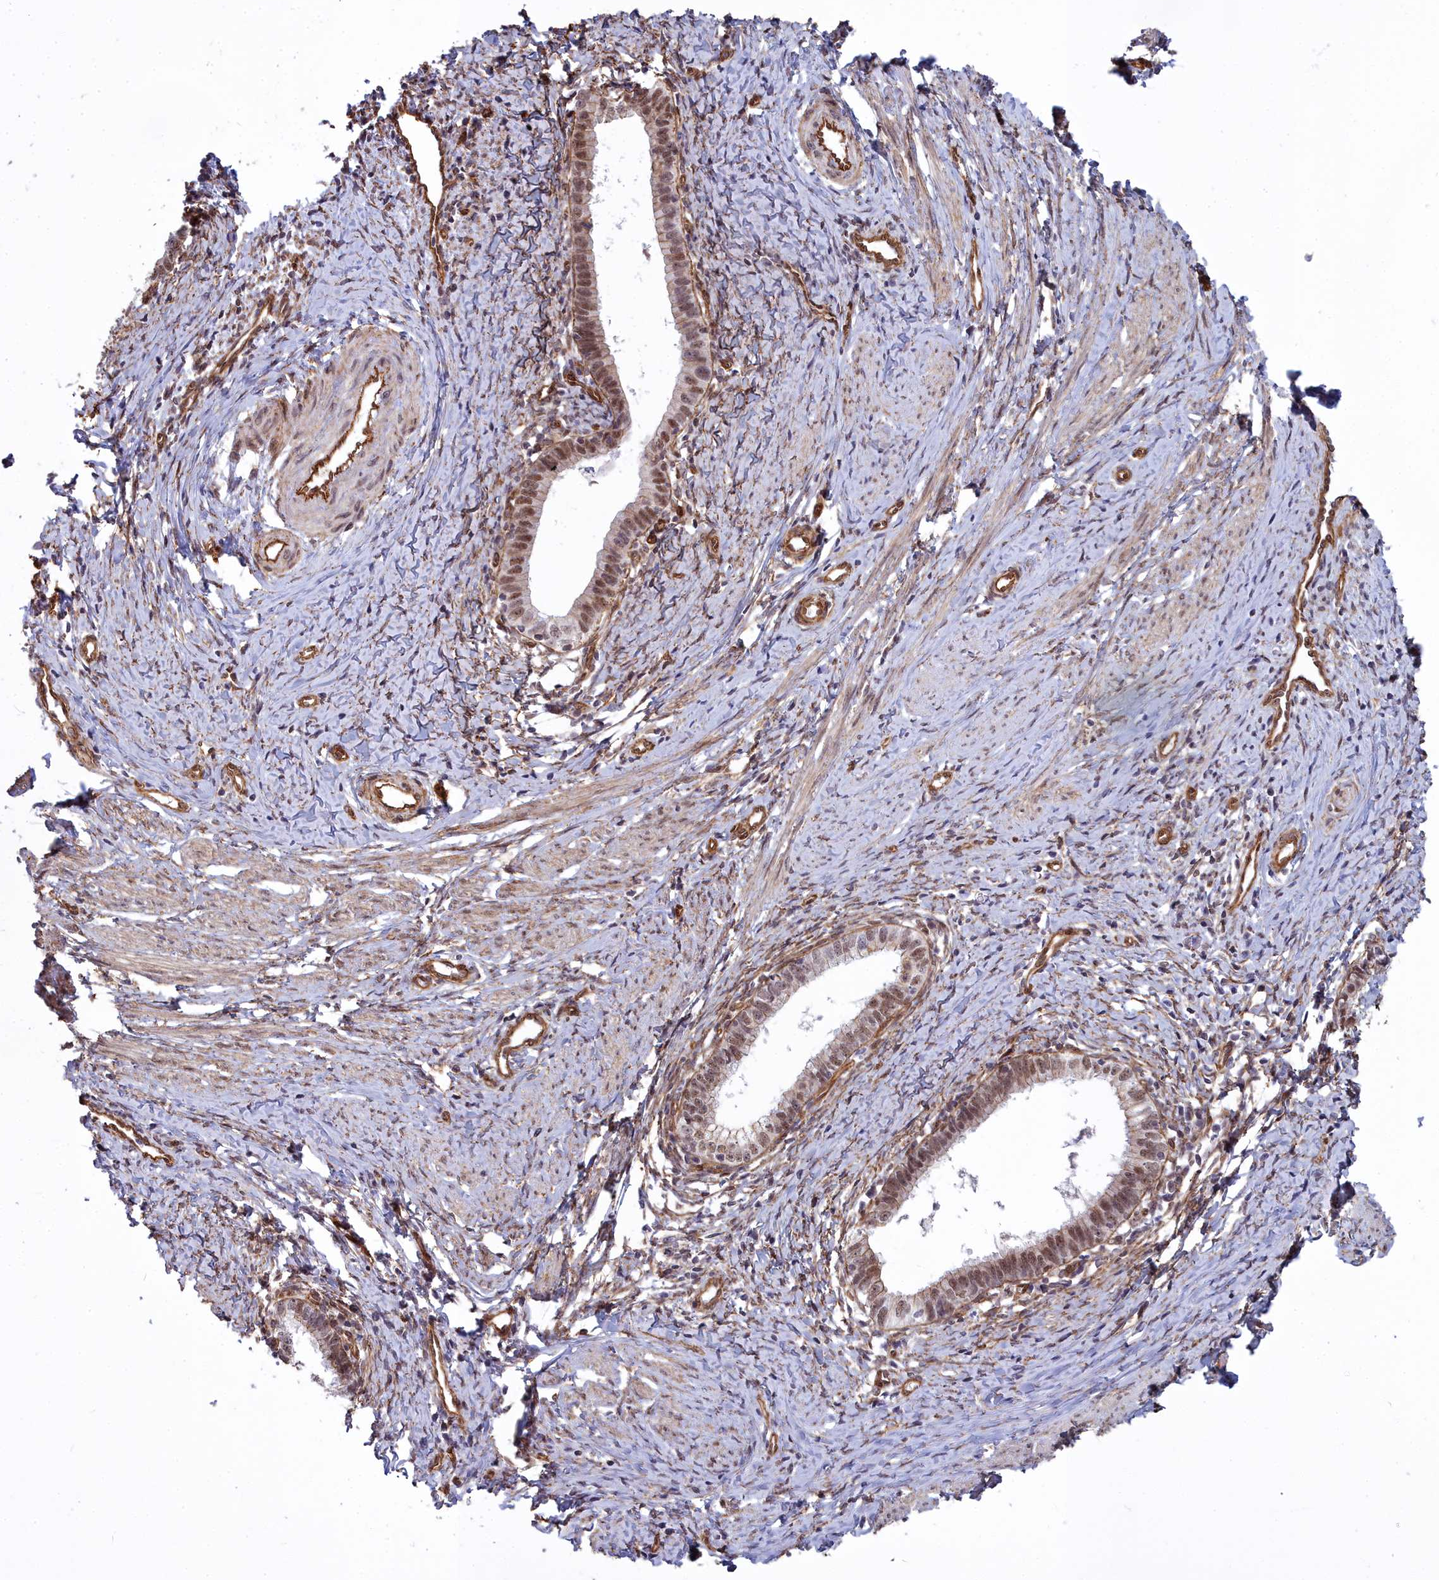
{"staining": {"intensity": "moderate", "quantity": ">75%", "location": "cytoplasmic/membranous,nuclear"}, "tissue": "cervical cancer", "cell_type": "Tumor cells", "image_type": "cancer", "snomed": [{"axis": "morphology", "description": "Adenocarcinoma, NOS"}, {"axis": "topography", "description": "Cervix"}], "caption": "Immunohistochemistry (IHC) photomicrograph of neoplastic tissue: human cervical cancer (adenocarcinoma) stained using IHC reveals medium levels of moderate protein expression localized specifically in the cytoplasmic/membranous and nuclear of tumor cells, appearing as a cytoplasmic/membranous and nuclear brown color.", "gene": "YJU2", "patient": {"sex": "female", "age": 36}}